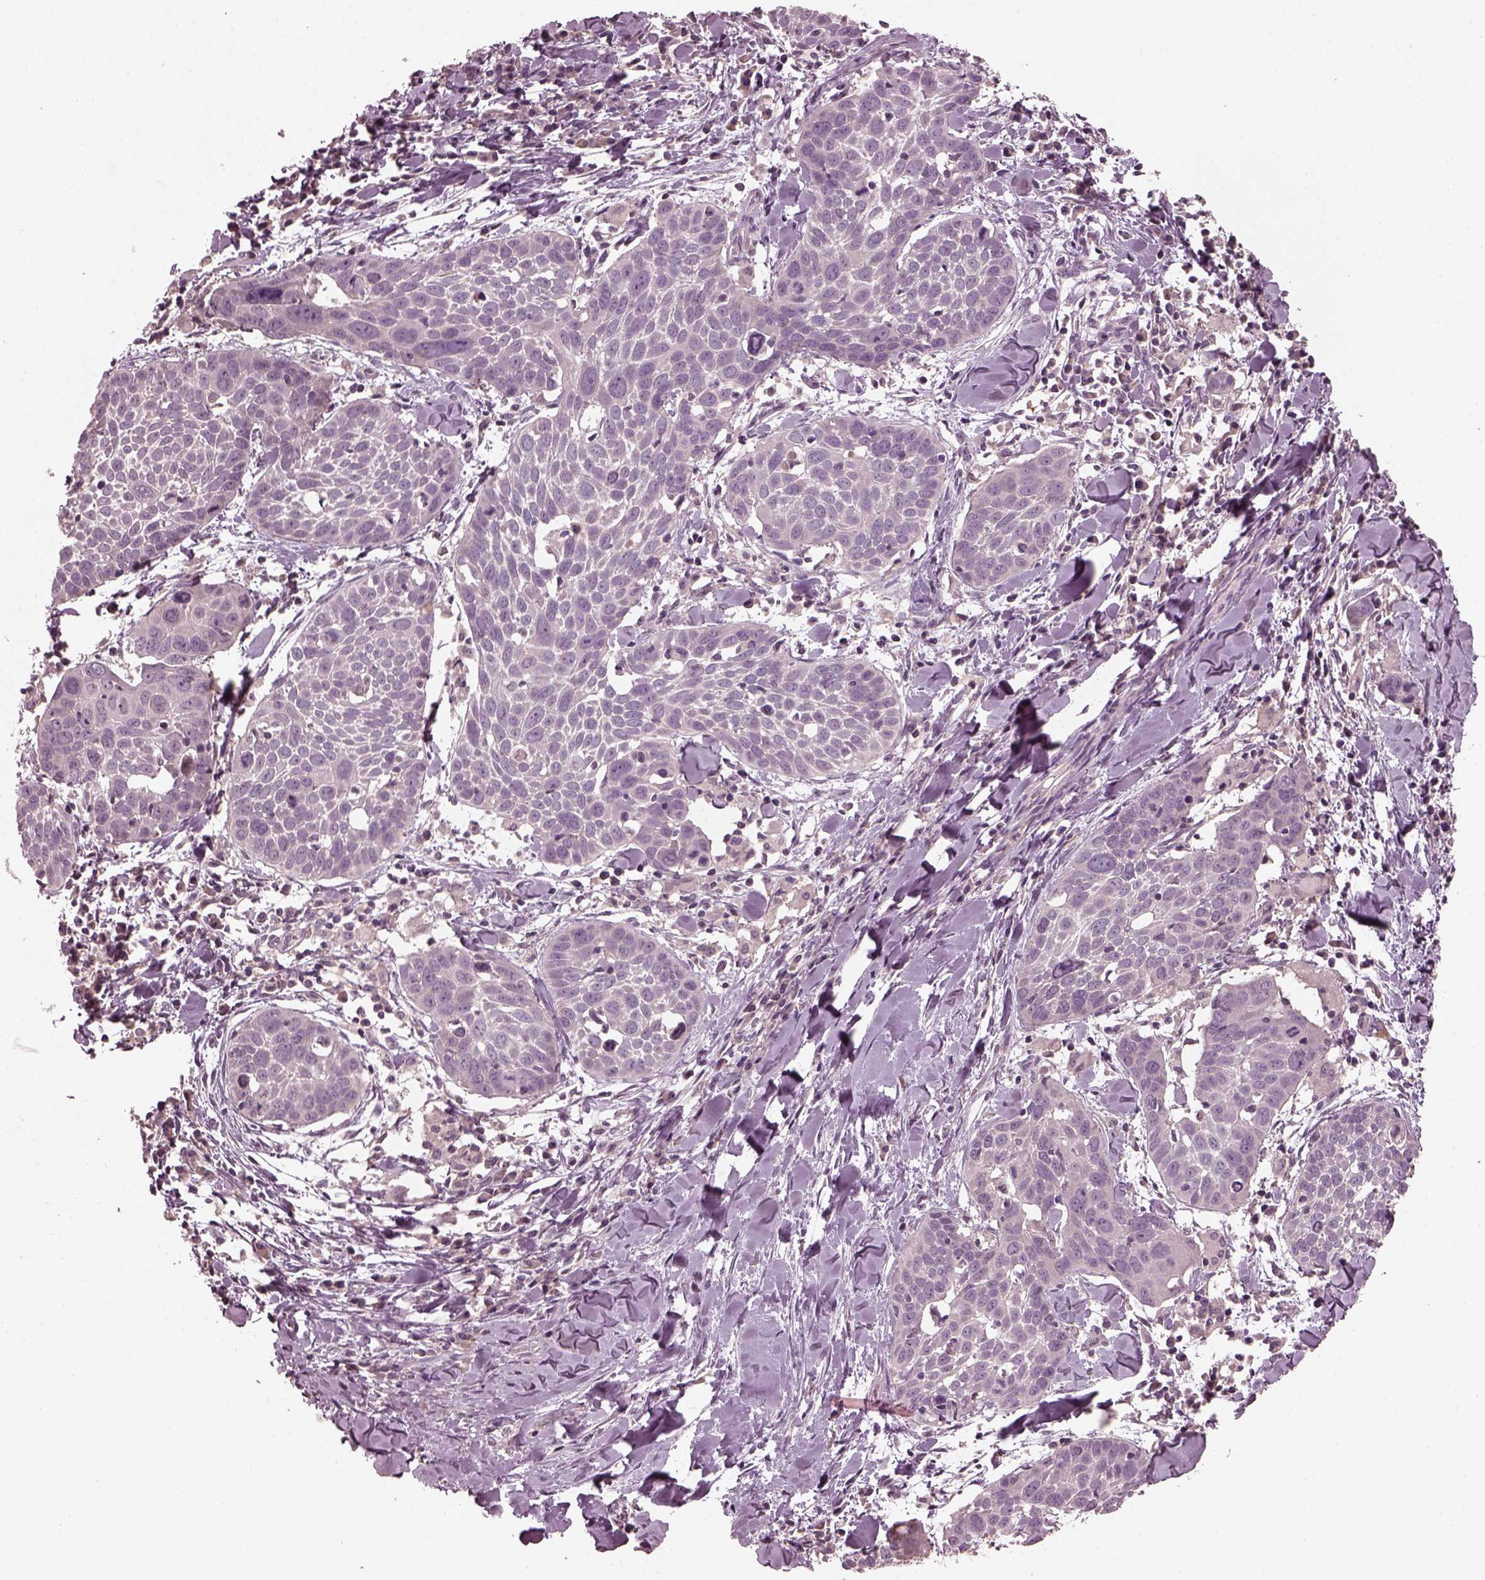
{"staining": {"intensity": "negative", "quantity": "none", "location": "none"}, "tissue": "lung cancer", "cell_type": "Tumor cells", "image_type": "cancer", "snomed": [{"axis": "morphology", "description": "Squamous cell carcinoma, NOS"}, {"axis": "topography", "description": "Lung"}], "caption": "An image of human lung squamous cell carcinoma is negative for staining in tumor cells. Nuclei are stained in blue.", "gene": "PORCN", "patient": {"sex": "male", "age": 57}}